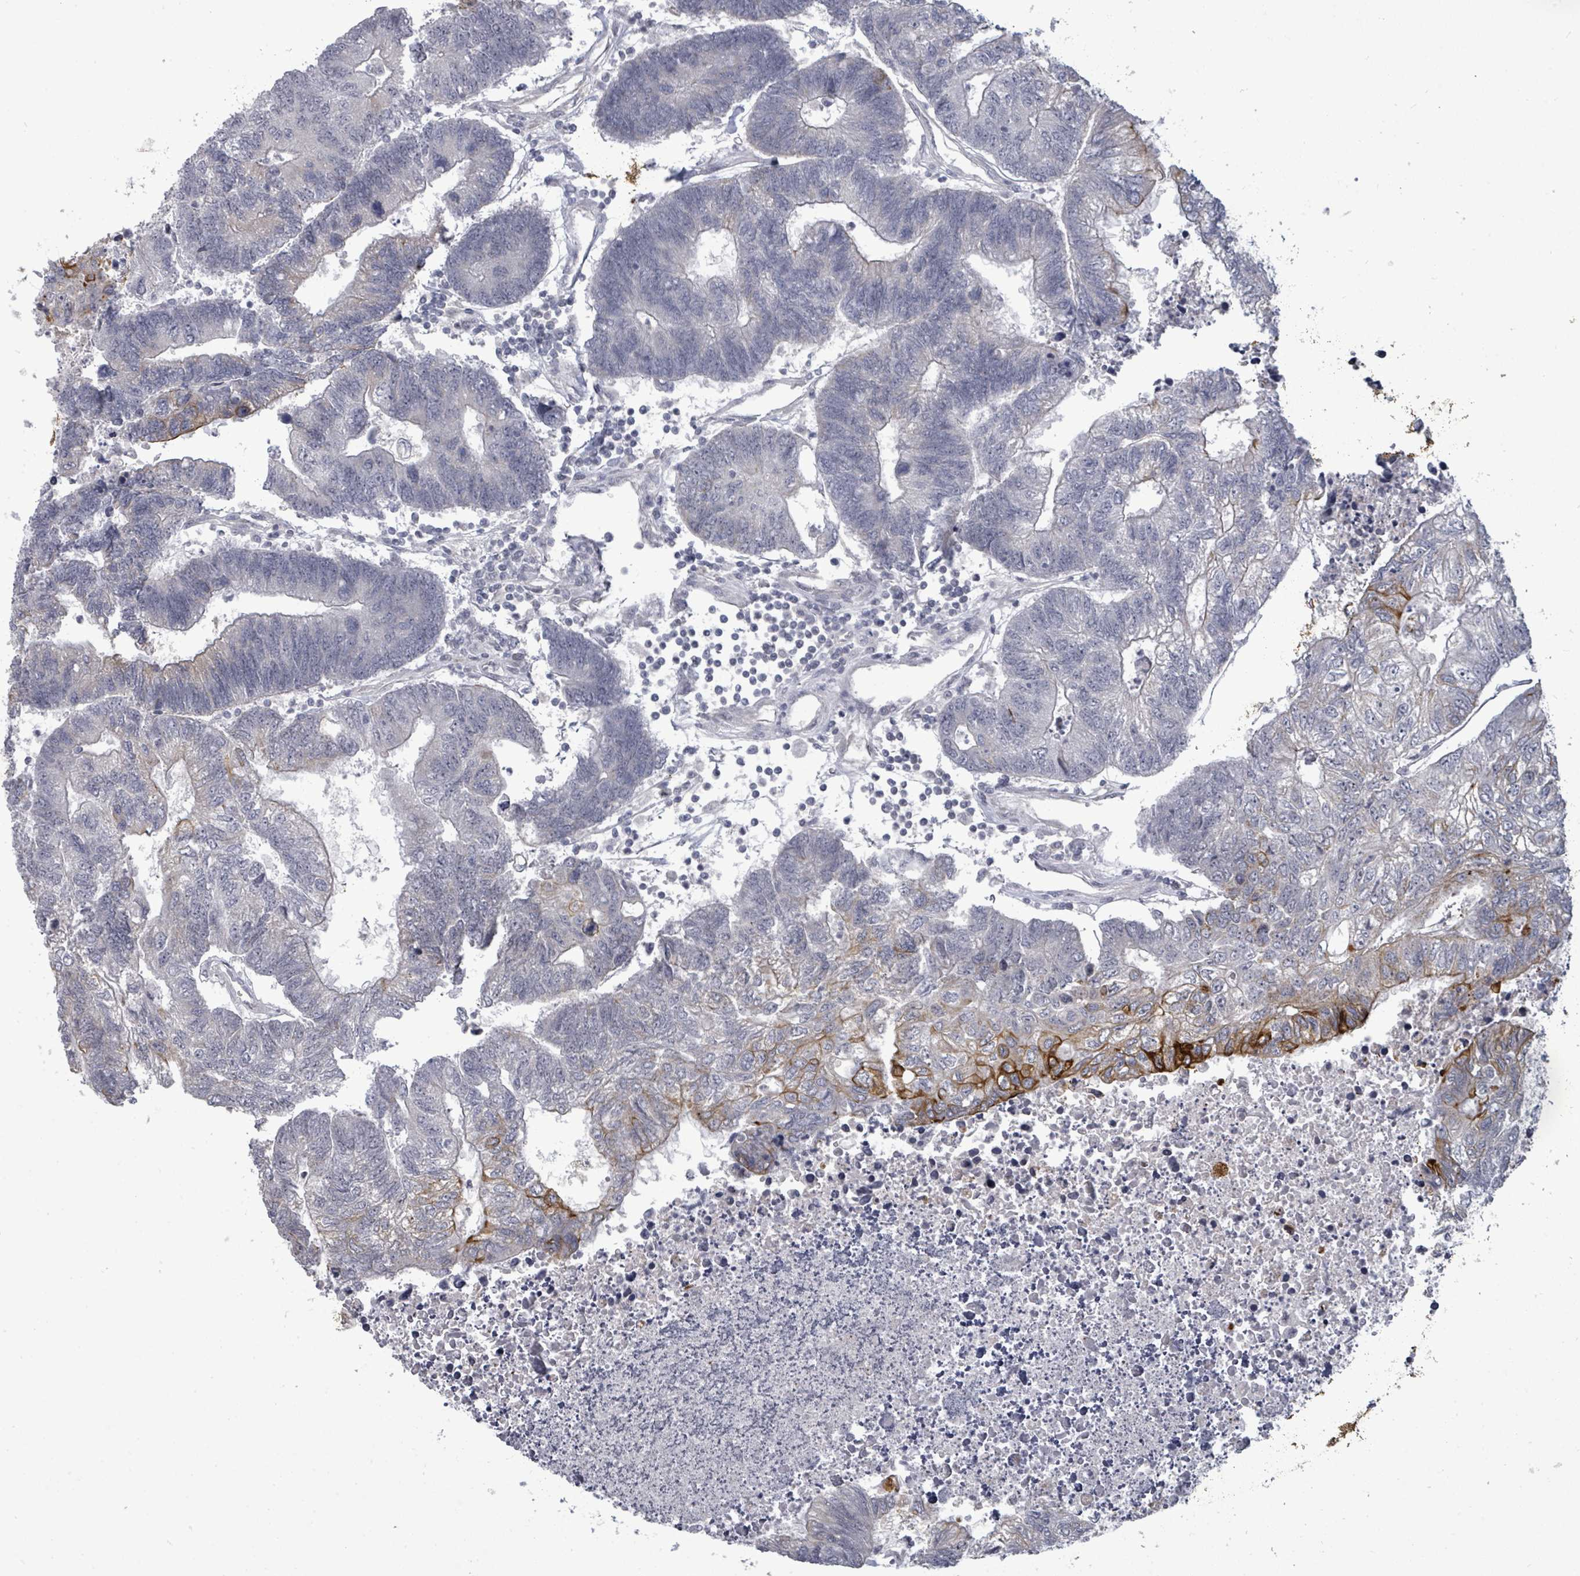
{"staining": {"intensity": "strong", "quantity": "<25%", "location": "cytoplasmic/membranous"}, "tissue": "colorectal cancer", "cell_type": "Tumor cells", "image_type": "cancer", "snomed": [{"axis": "morphology", "description": "Adenocarcinoma, NOS"}, {"axis": "topography", "description": "Colon"}], "caption": "Immunohistochemical staining of human colorectal adenocarcinoma reveals strong cytoplasmic/membranous protein staining in about <25% of tumor cells. (Stains: DAB in brown, nuclei in blue, Microscopy: brightfield microscopy at high magnification).", "gene": "PTPN20", "patient": {"sex": "female", "age": 48}}